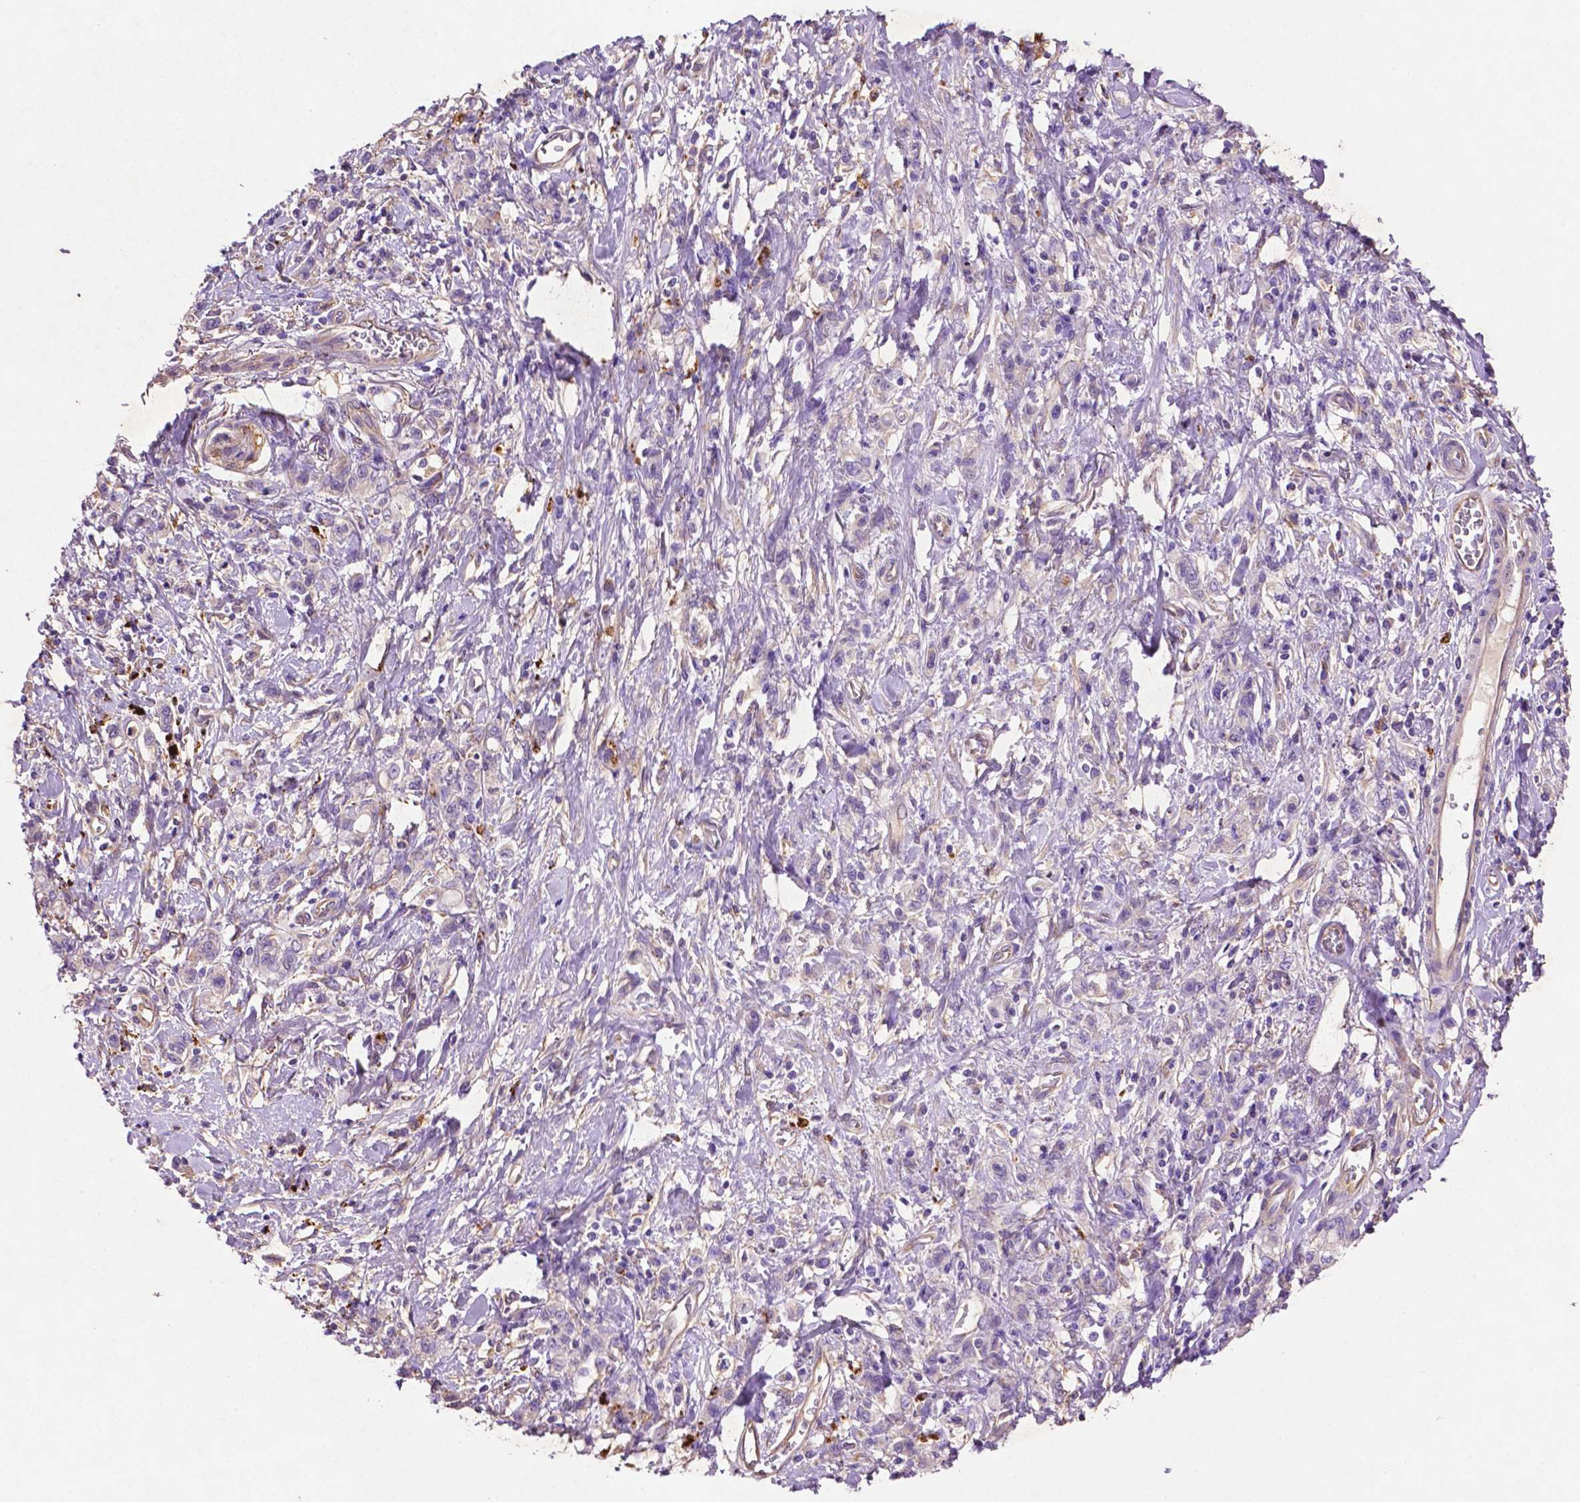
{"staining": {"intensity": "negative", "quantity": "none", "location": "none"}, "tissue": "stomach cancer", "cell_type": "Tumor cells", "image_type": "cancer", "snomed": [{"axis": "morphology", "description": "Adenocarcinoma, NOS"}, {"axis": "topography", "description": "Stomach"}], "caption": "This is an immunohistochemistry micrograph of adenocarcinoma (stomach). There is no staining in tumor cells.", "gene": "GDPD5", "patient": {"sex": "male", "age": 77}}